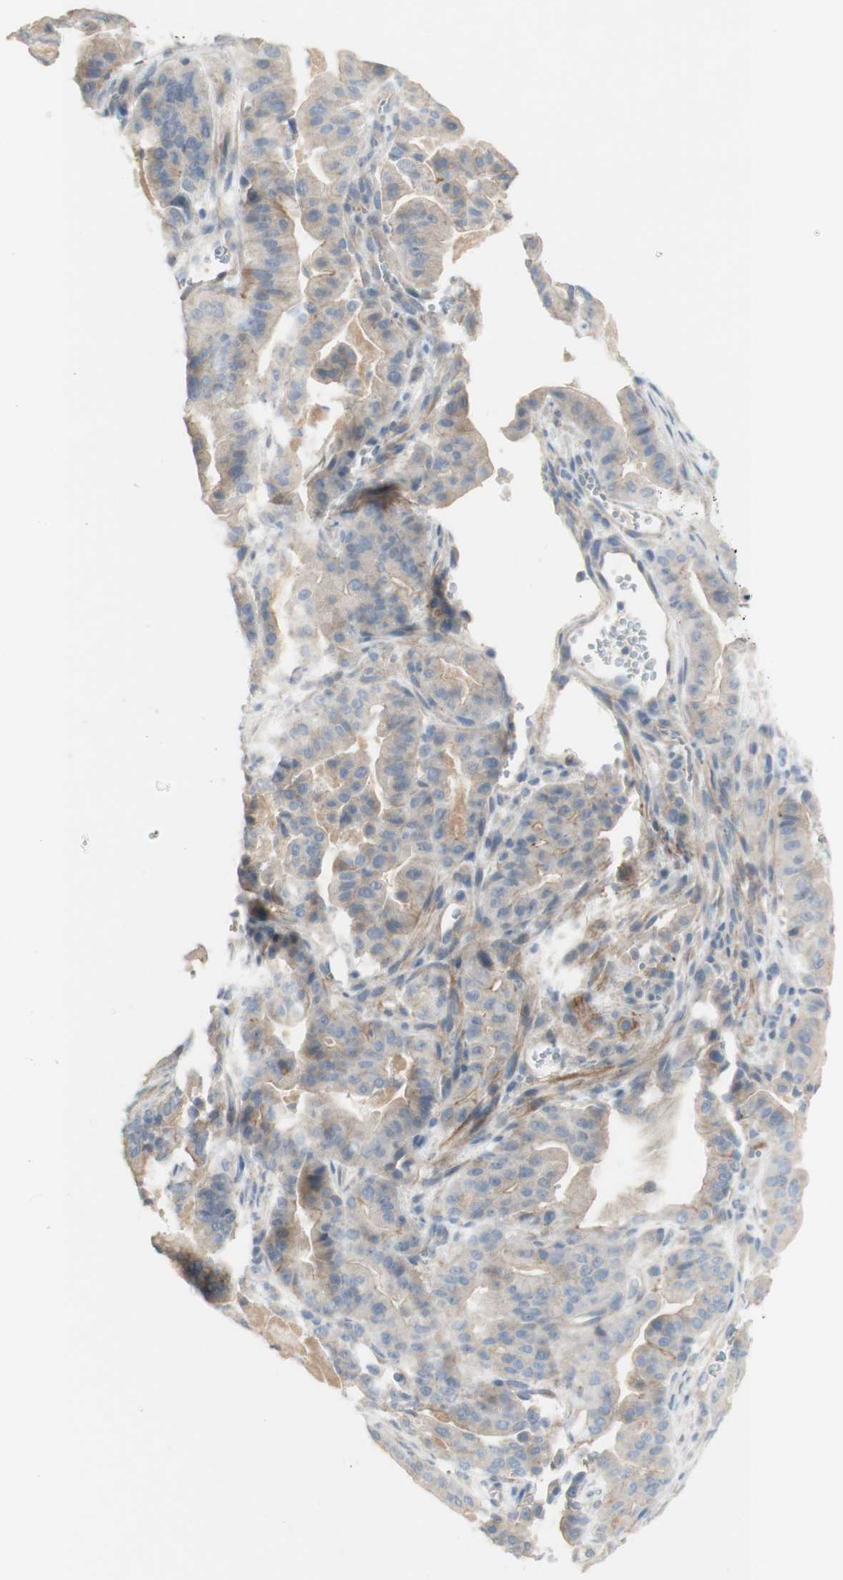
{"staining": {"intensity": "weak", "quantity": "25%-75%", "location": "cytoplasmic/membranous"}, "tissue": "pancreatic cancer", "cell_type": "Tumor cells", "image_type": "cancer", "snomed": [{"axis": "morphology", "description": "Adenocarcinoma, NOS"}, {"axis": "topography", "description": "Pancreas"}], "caption": "Pancreatic adenocarcinoma tissue shows weak cytoplasmic/membranous staining in about 25%-75% of tumor cells, visualized by immunohistochemistry.", "gene": "MANEA", "patient": {"sex": "male", "age": 63}}